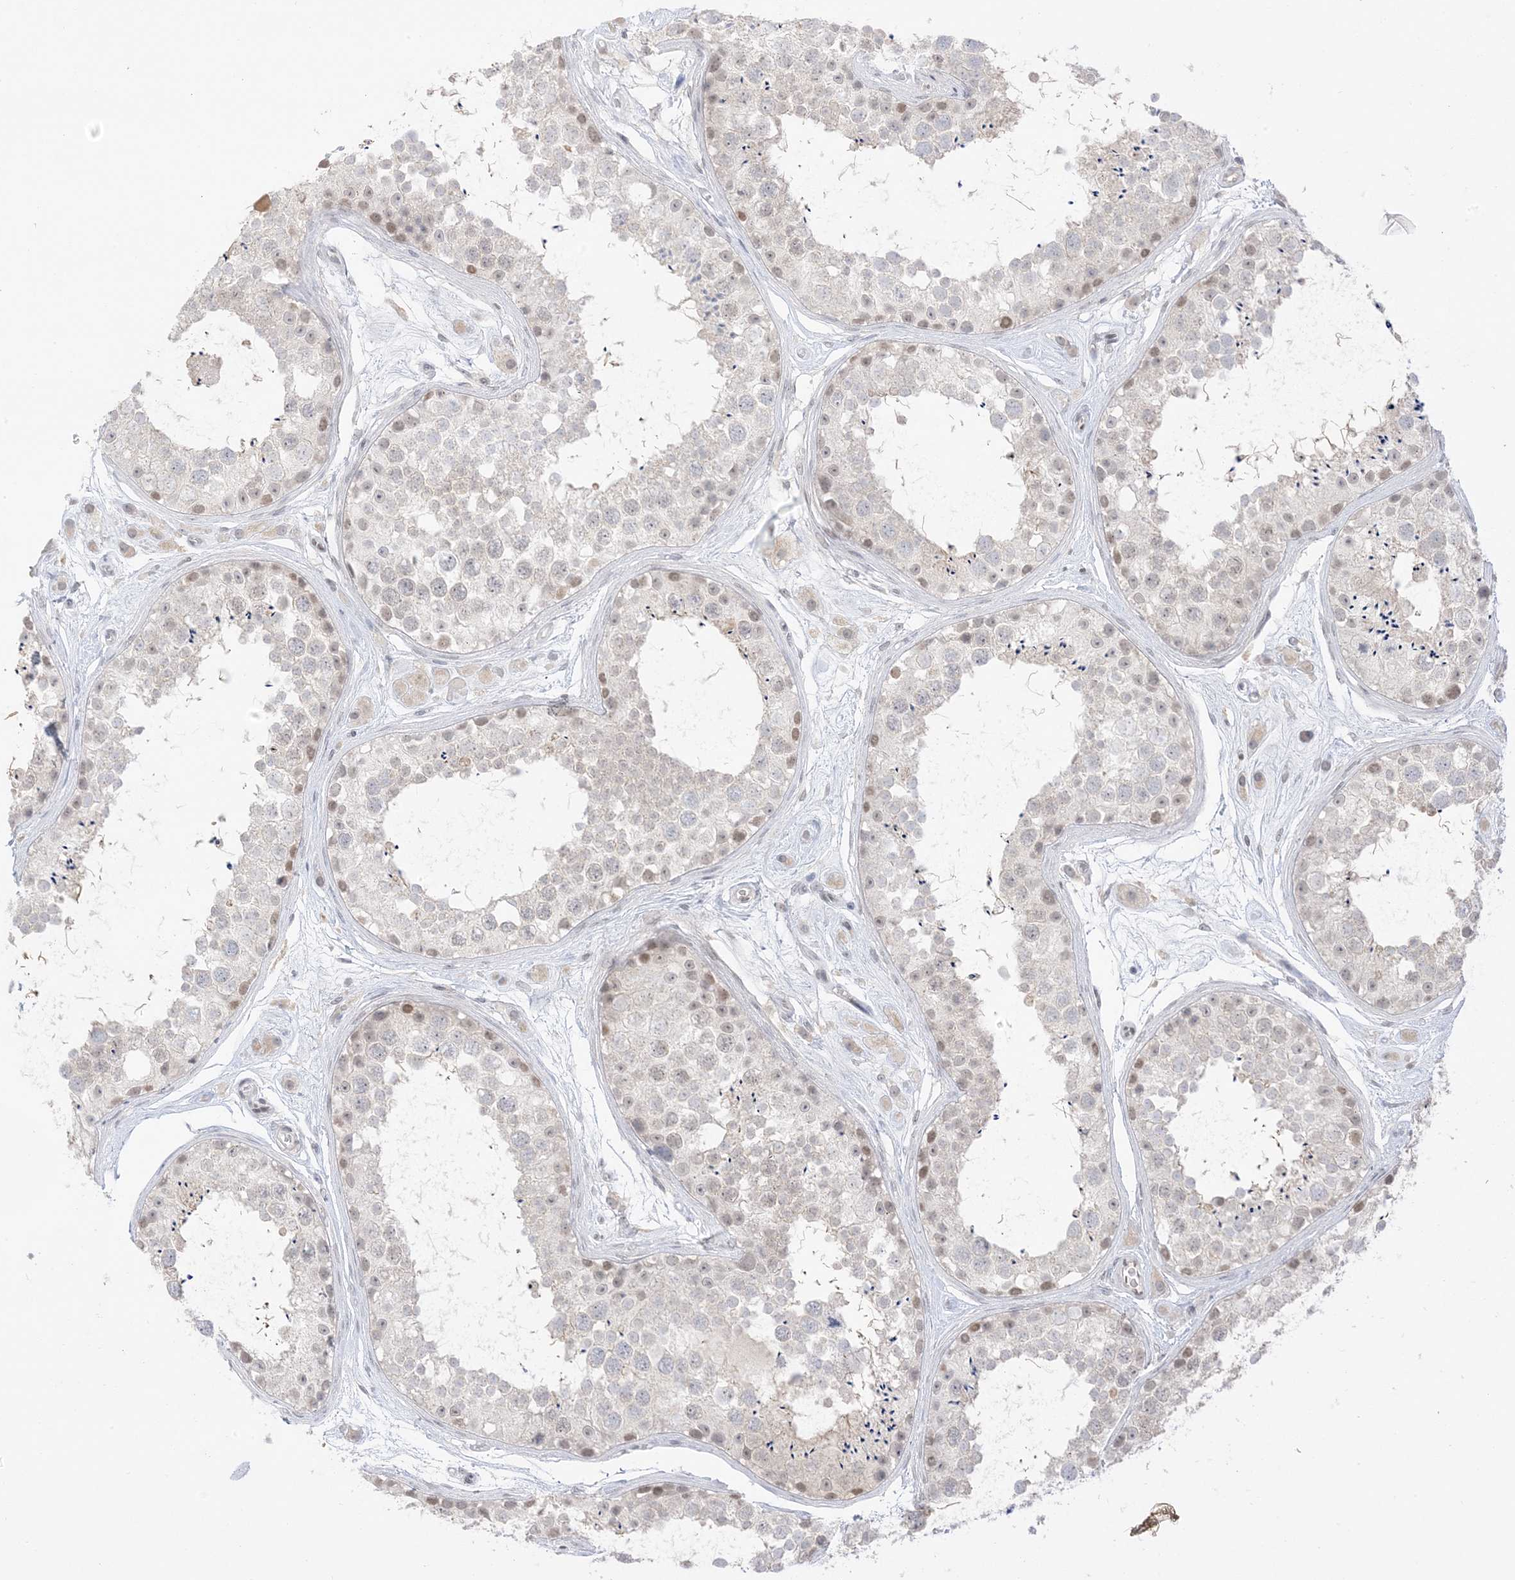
{"staining": {"intensity": "moderate", "quantity": "<25%", "location": "nuclear"}, "tissue": "testis", "cell_type": "Cells in seminiferous ducts", "image_type": "normal", "snomed": [{"axis": "morphology", "description": "Normal tissue, NOS"}, {"axis": "topography", "description": "Testis"}], "caption": "Testis stained for a protein shows moderate nuclear positivity in cells in seminiferous ducts. Immunohistochemistry stains the protein in brown and the nuclei are stained blue.", "gene": "MSL3", "patient": {"sex": "male", "age": 25}}